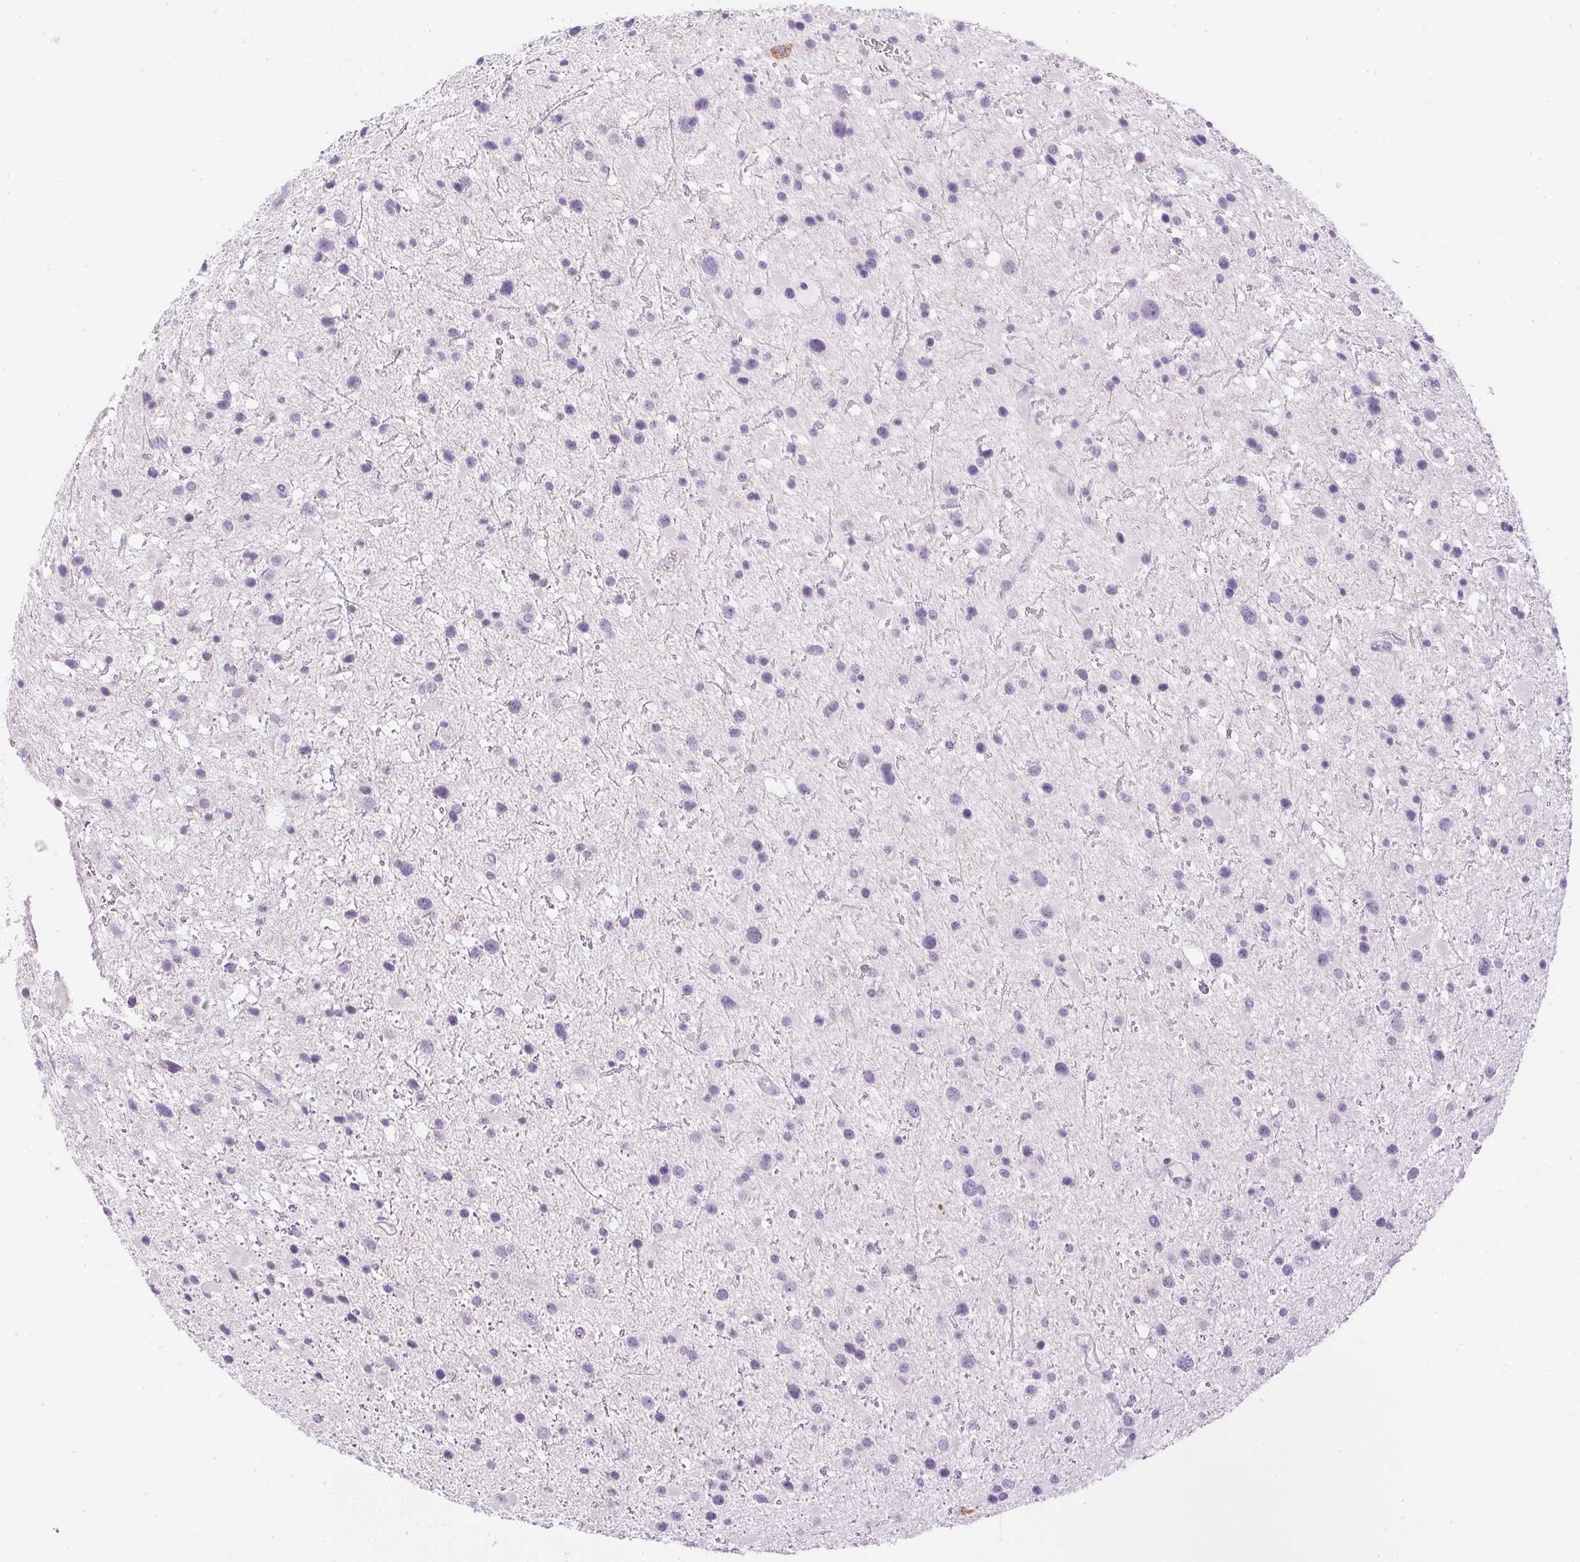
{"staining": {"intensity": "negative", "quantity": "none", "location": "none"}, "tissue": "glioma", "cell_type": "Tumor cells", "image_type": "cancer", "snomed": [{"axis": "morphology", "description": "Glioma, malignant, Low grade"}, {"axis": "topography", "description": "Brain"}], "caption": "Immunohistochemistry (IHC) image of human glioma stained for a protein (brown), which reveals no staining in tumor cells.", "gene": "CTRL", "patient": {"sex": "female", "age": 32}}